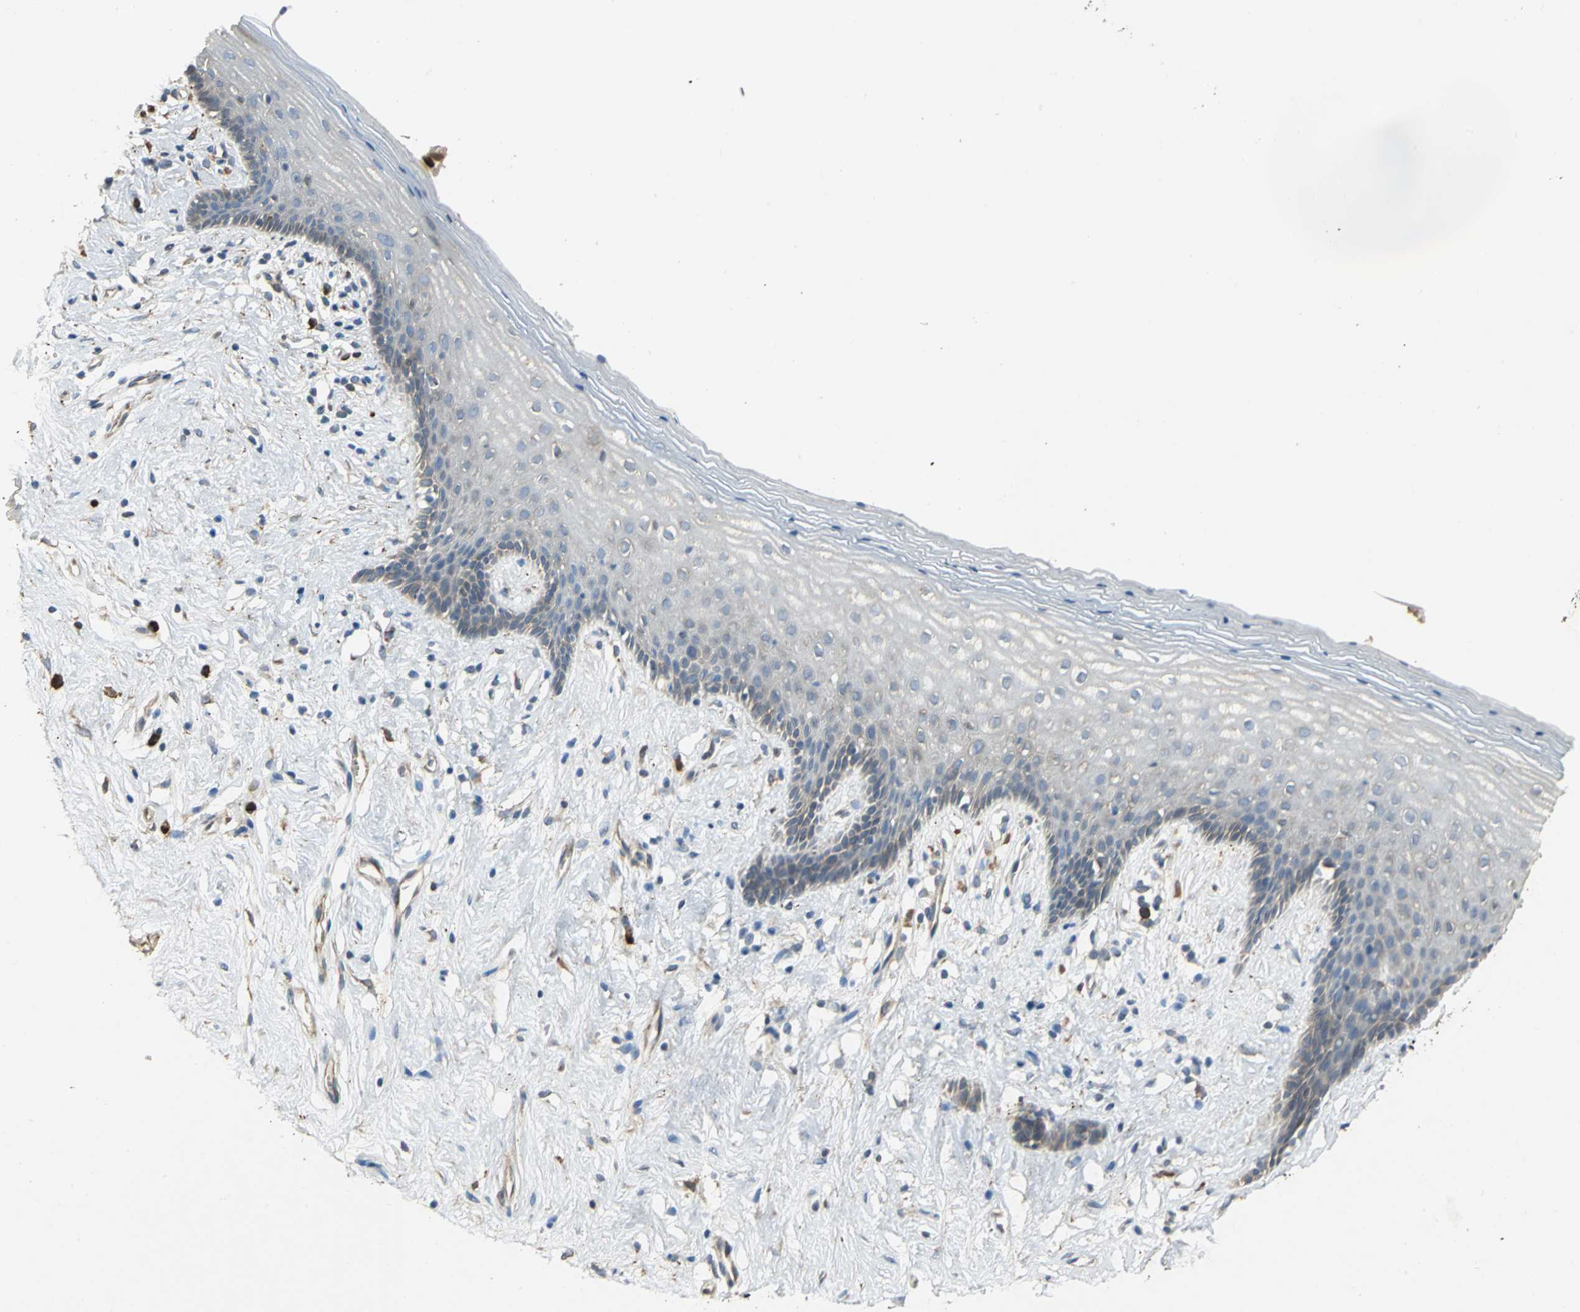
{"staining": {"intensity": "negative", "quantity": "none", "location": "none"}, "tissue": "vagina", "cell_type": "Squamous epithelial cells", "image_type": "normal", "snomed": [{"axis": "morphology", "description": "Normal tissue, NOS"}, {"axis": "topography", "description": "Vagina"}], "caption": "Immunohistochemistry (IHC) histopathology image of unremarkable human vagina stained for a protein (brown), which displays no positivity in squamous epithelial cells.", "gene": "SYVN1", "patient": {"sex": "female", "age": 44}}